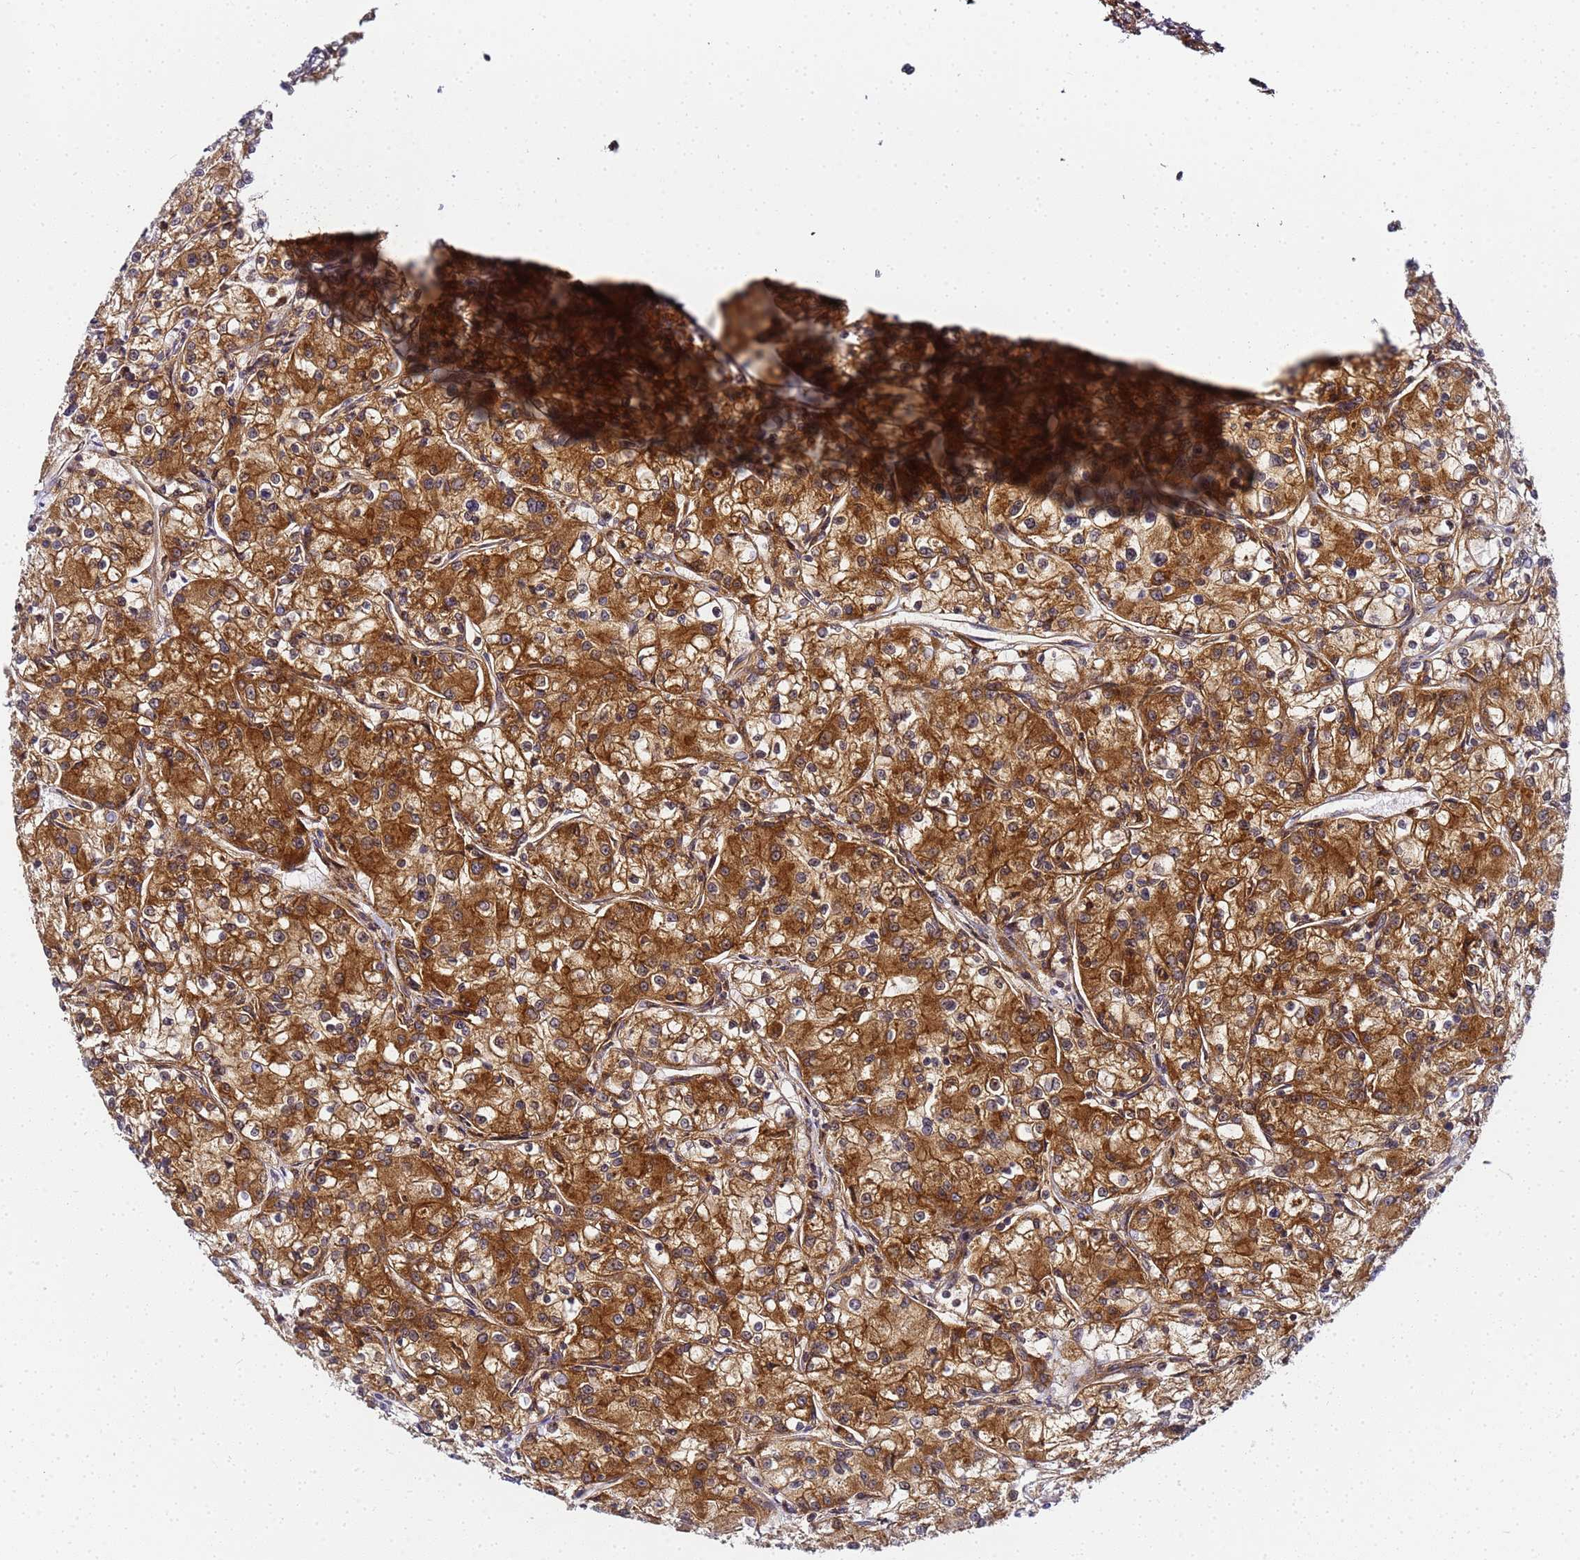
{"staining": {"intensity": "strong", "quantity": ">75%", "location": "cytoplasmic/membranous"}, "tissue": "renal cancer", "cell_type": "Tumor cells", "image_type": "cancer", "snomed": [{"axis": "morphology", "description": "Adenocarcinoma, NOS"}, {"axis": "topography", "description": "Kidney"}], "caption": "Protein analysis of adenocarcinoma (renal) tissue demonstrates strong cytoplasmic/membranous expression in approximately >75% of tumor cells.", "gene": "CHM", "patient": {"sex": "female", "age": 59}}